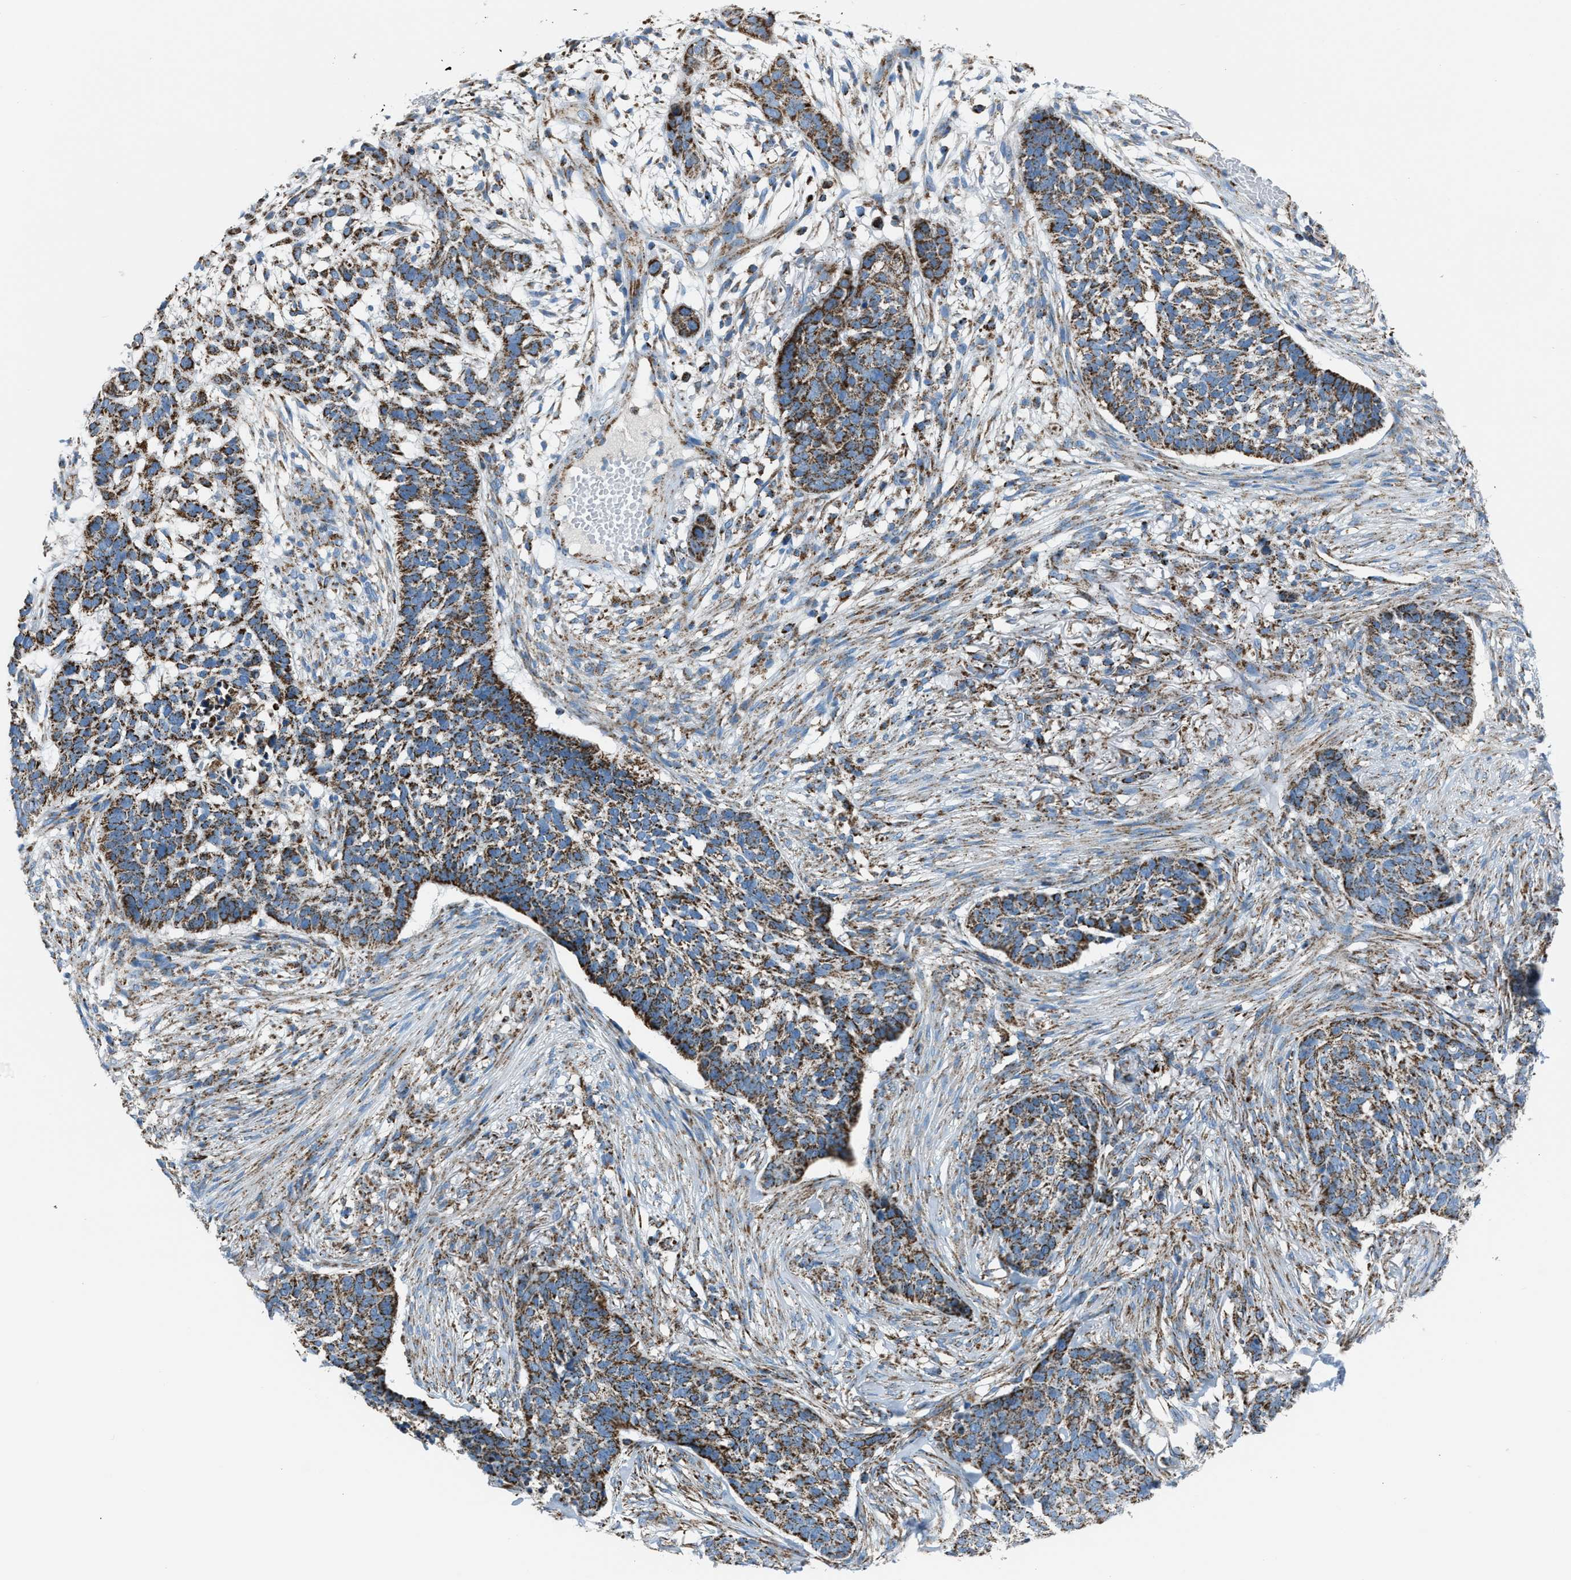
{"staining": {"intensity": "strong", "quantity": ">75%", "location": "cytoplasmic/membranous"}, "tissue": "skin cancer", "cell_type": "Tumor cells", "image_type": "cancer", "snomed": [{"axis": "morphology", "description": "Basal cell carcinoma"}, {"axis": "topography", "description": "Skin"}], "caption": "Immunohistochemical staining of skin cancer (basal cell carcinoma) demonstrates strong cytoplasmic/membranous protein positivity in approximately >75% of tumor cells.", "gene": "MDH2", "patient": {"sex": "male", "age": 85}}